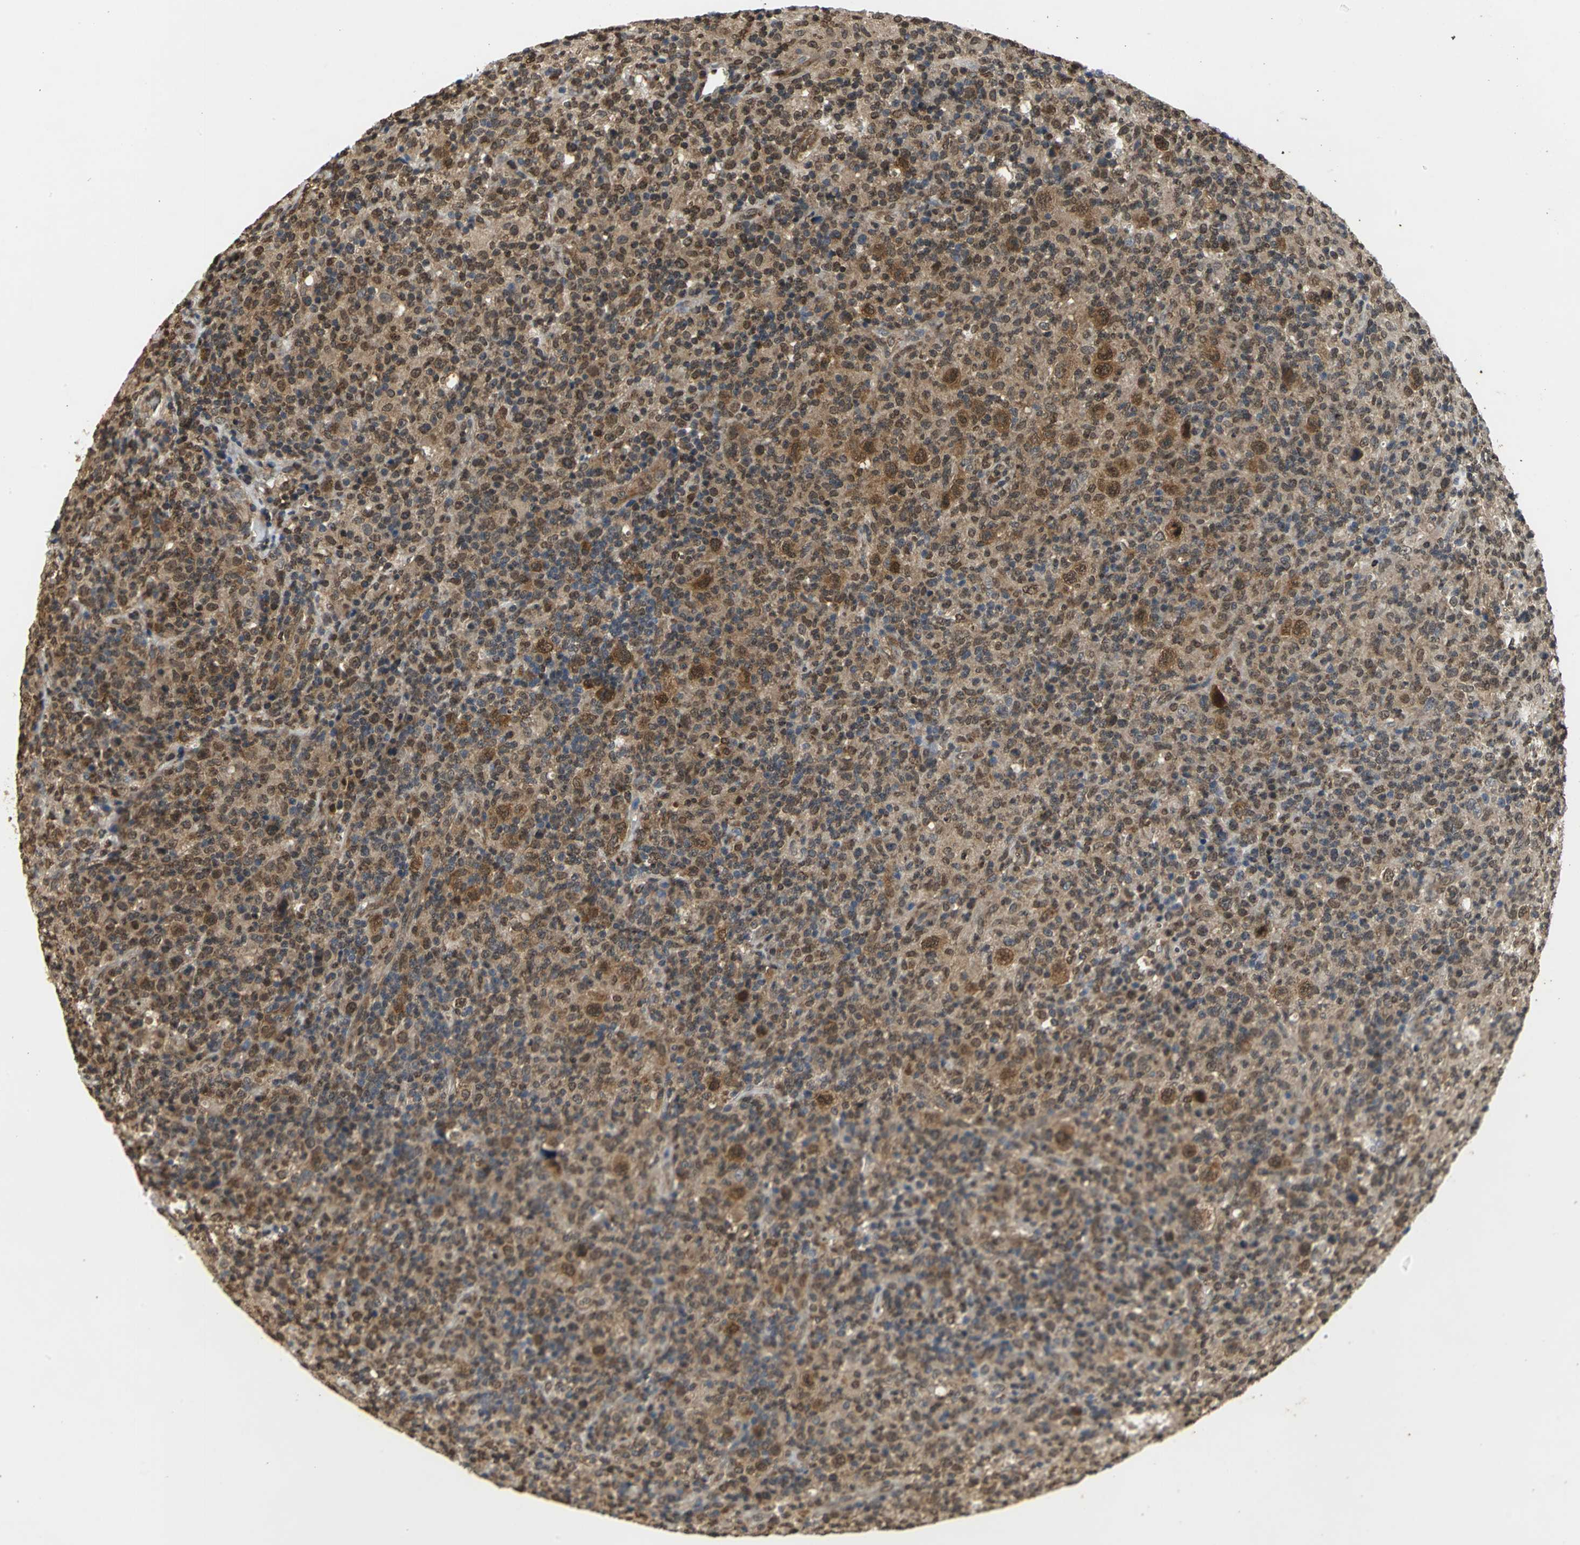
{"staining": {"intensity": "moderate", "quantity": ">75%", "location": "cytoplasmic/membranous,nuclear"}, "tissue": "lymphoma", "cell_type": "Tumor cells", "image_type": "cancer", "snomed": [{"axis": "morphology", "description": "Hodgkin's disease, NOS"}, {"axis": "topography", "description": "Lymph node"}], "caption": "Immunohistochemistry (IHC) micrograph of neoplastic tissue: human Hodgkin's disease stained using immunohistochemistry (IHC) reveals medium levels of moderate protein expression localized specifically in the cytoplasmic/membranous and nuclear of tumor cells, appearing as a cytoplasmic/membranous and nuclear brown color.", "gene": "AHR", "patient": {"sex": "male", "age": 65}}